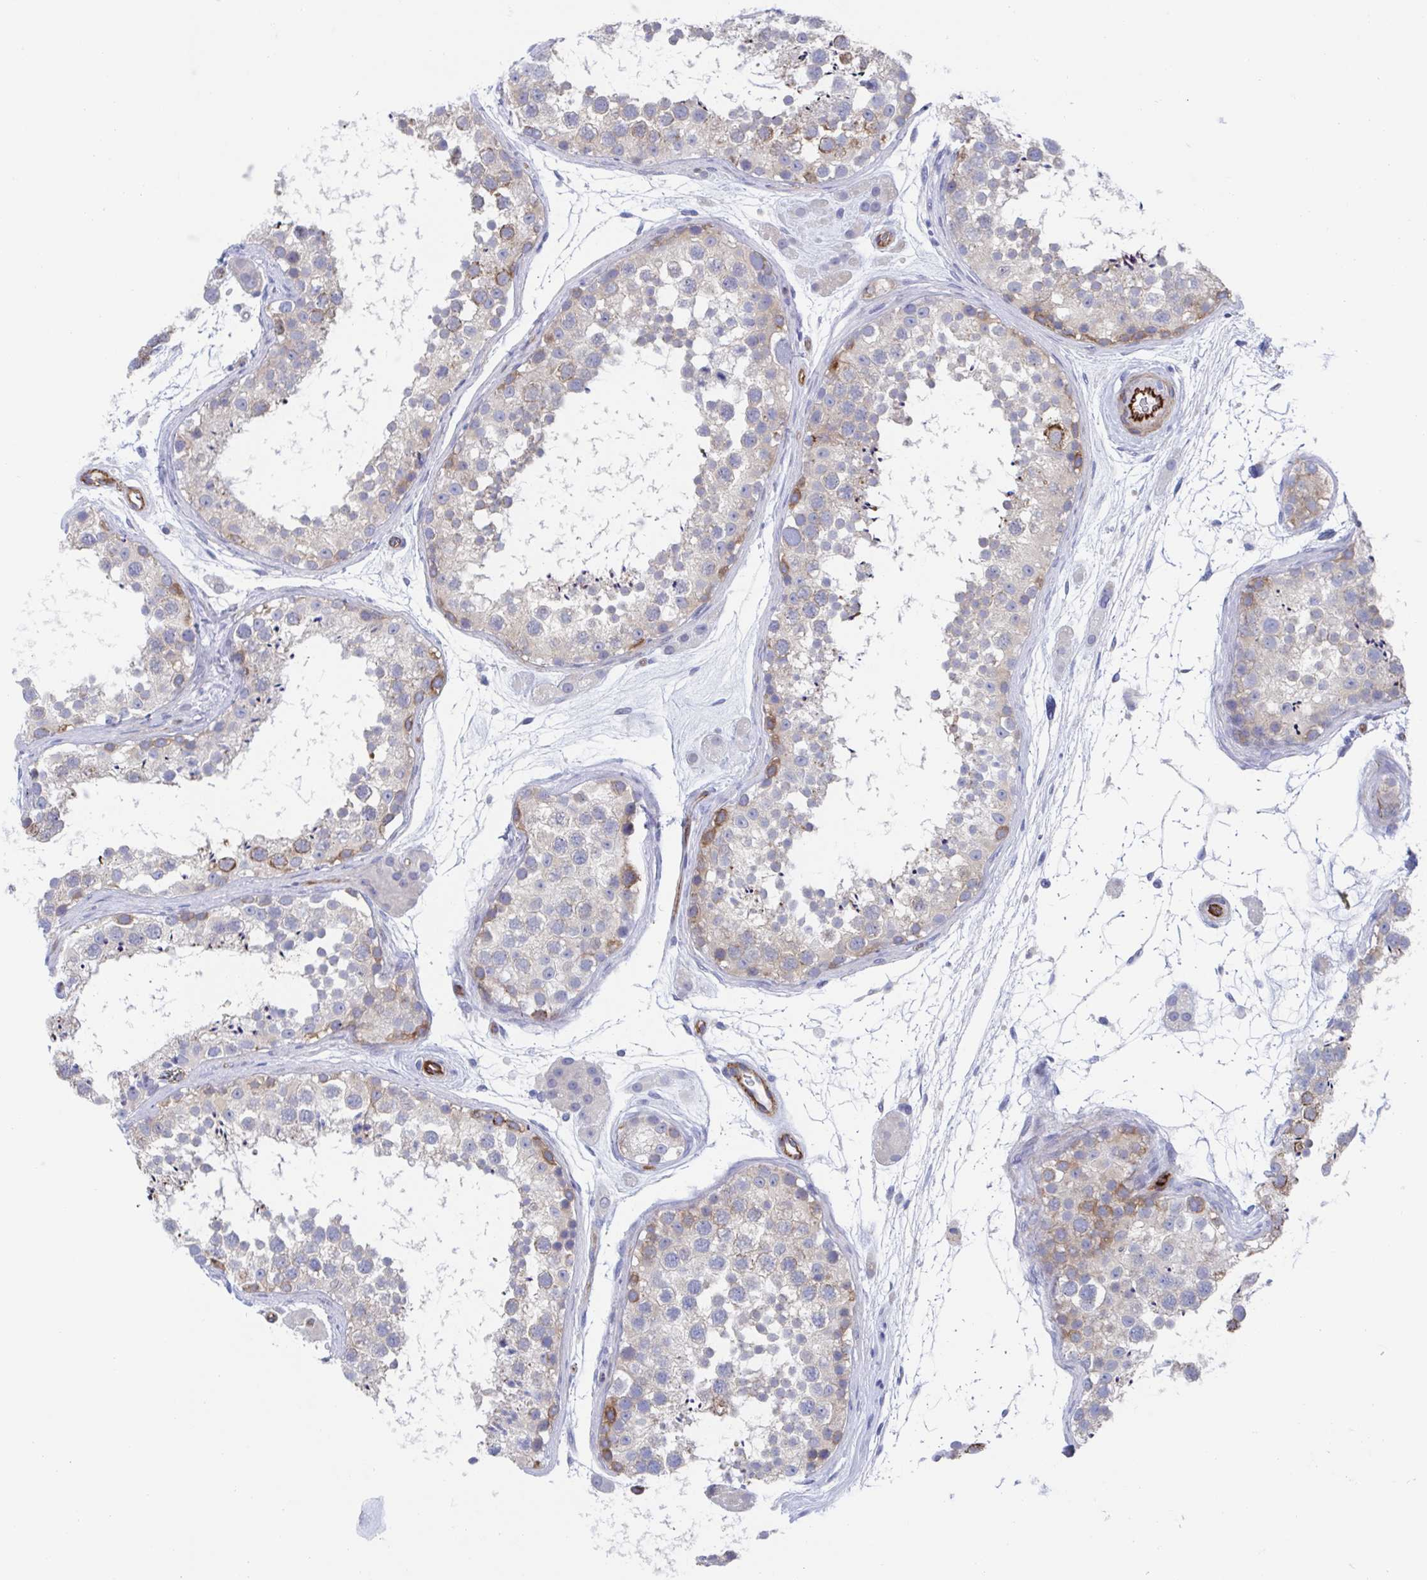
{"staining": {"intensity": "moderate", "quantity": "<25%", "location": "cytoplasmic/membranous"}, "tissue": "testis", "cell_type": "Cells in seminiferous ducts", "image_type": "normal", "snomed": [{"axis": "morphology", "description": "Normal tissue, NOS"}, {"axis": "topography", "description": "Testis"}], "caption": "High-magnification brightfield microscopy of benign testis stained with DAB (brown) and counterstained with hematoxylin (blue). cells in seminiferous ducts exhibit moderate cytoplasmic/membranous staining is identified in about<25% of cells. (Stains: DAB in brown, nuclei in blue, Microscopy: brightfield microscopy at high magnification).", "gene": "KLC3", "patient": {"sex": "male", "age": 41}}